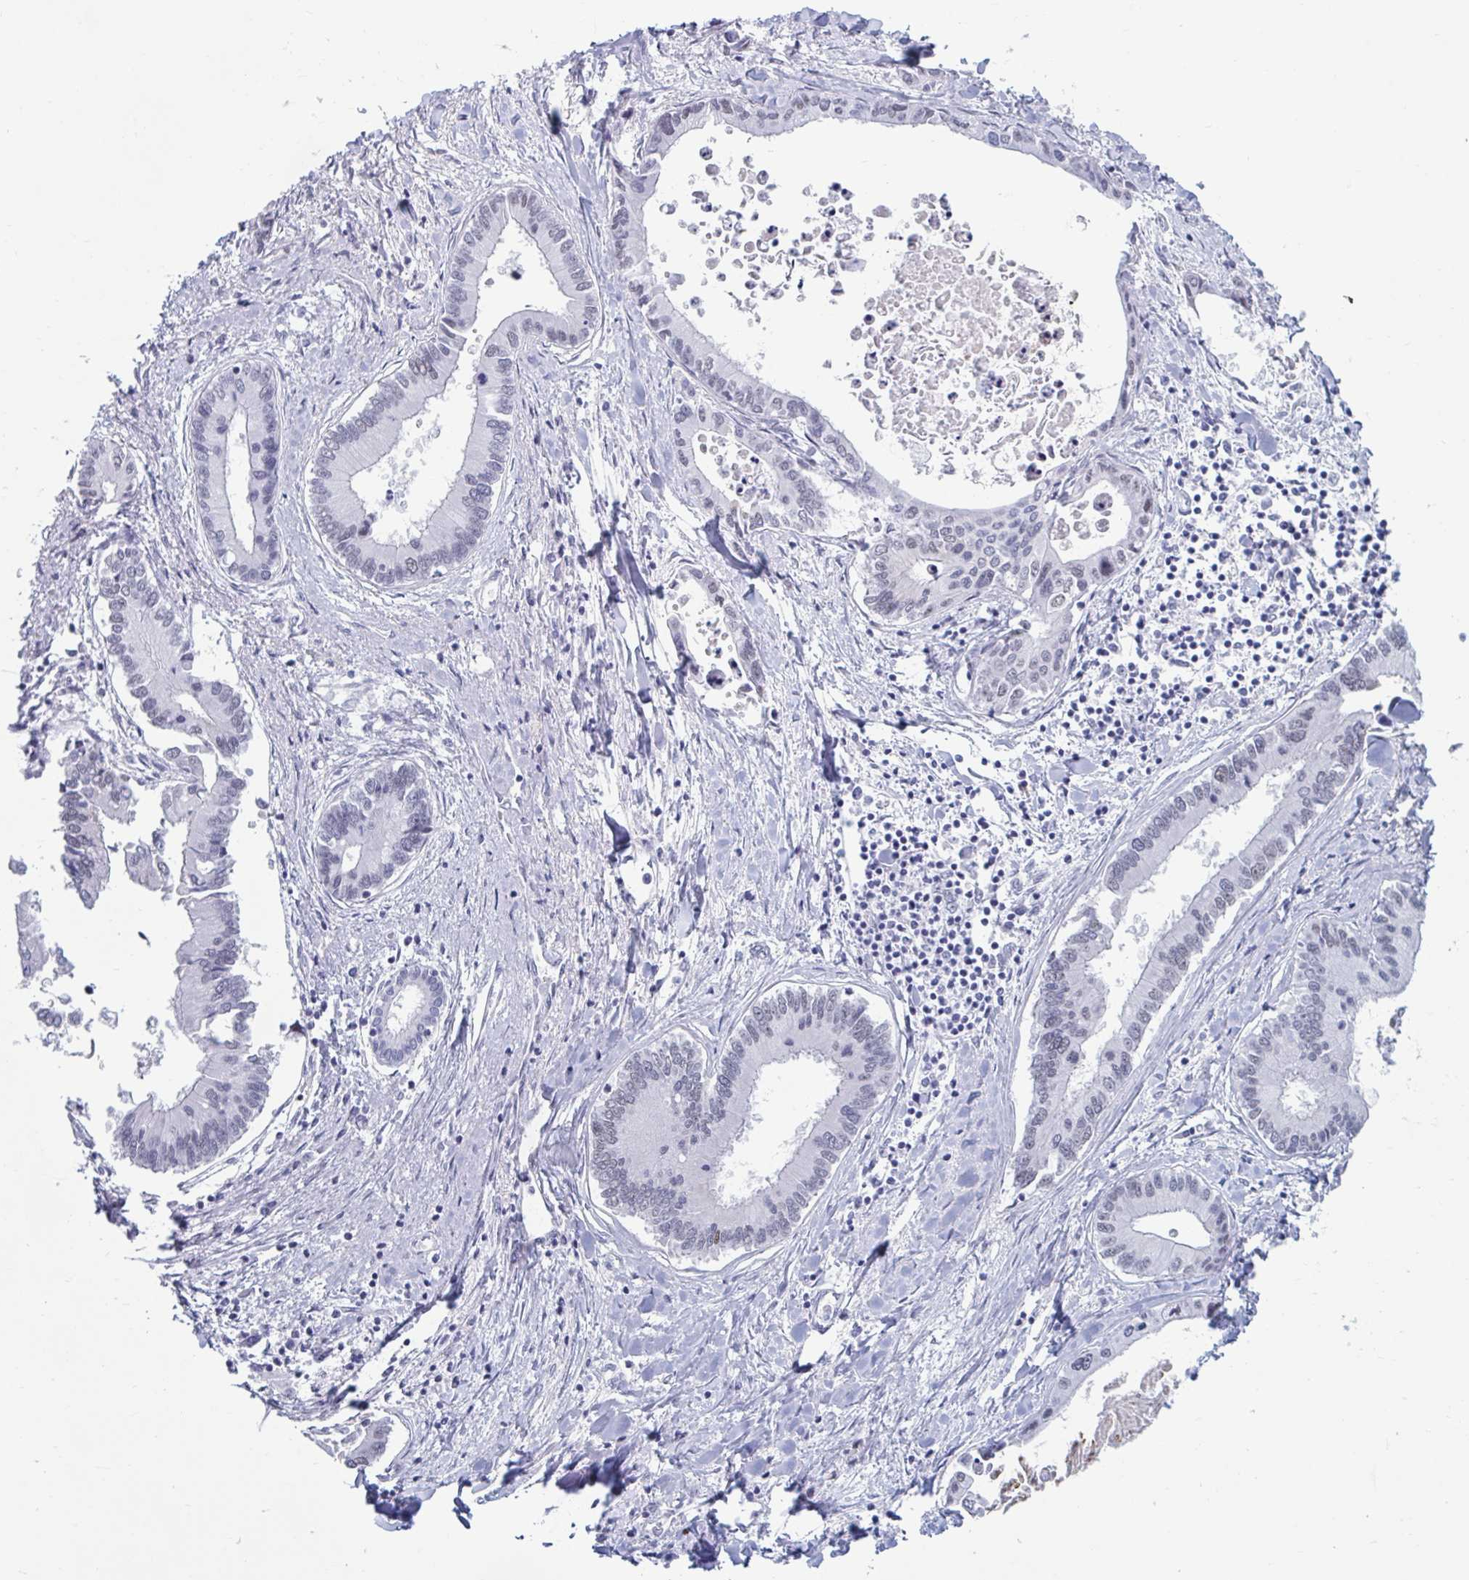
{"staining": {"intensity": "negative", "quantity": "none", "location": "none"}, "tissue": "liver cancer", "cell_type": "Tumor cells", "image_type": "cancer", "snomed": [{"axis": "morphology", "description": "Cholangiocarcinoma"}, {"axis": "topography", "description": "Liver"}], "caption": "DAB immunohistochemical staining of cholangiocarcinoma (liver) demonstrates no significant expression in tumor cells.", "gene": "MSMB", "patient": {"sex": "male", "age": 66}}